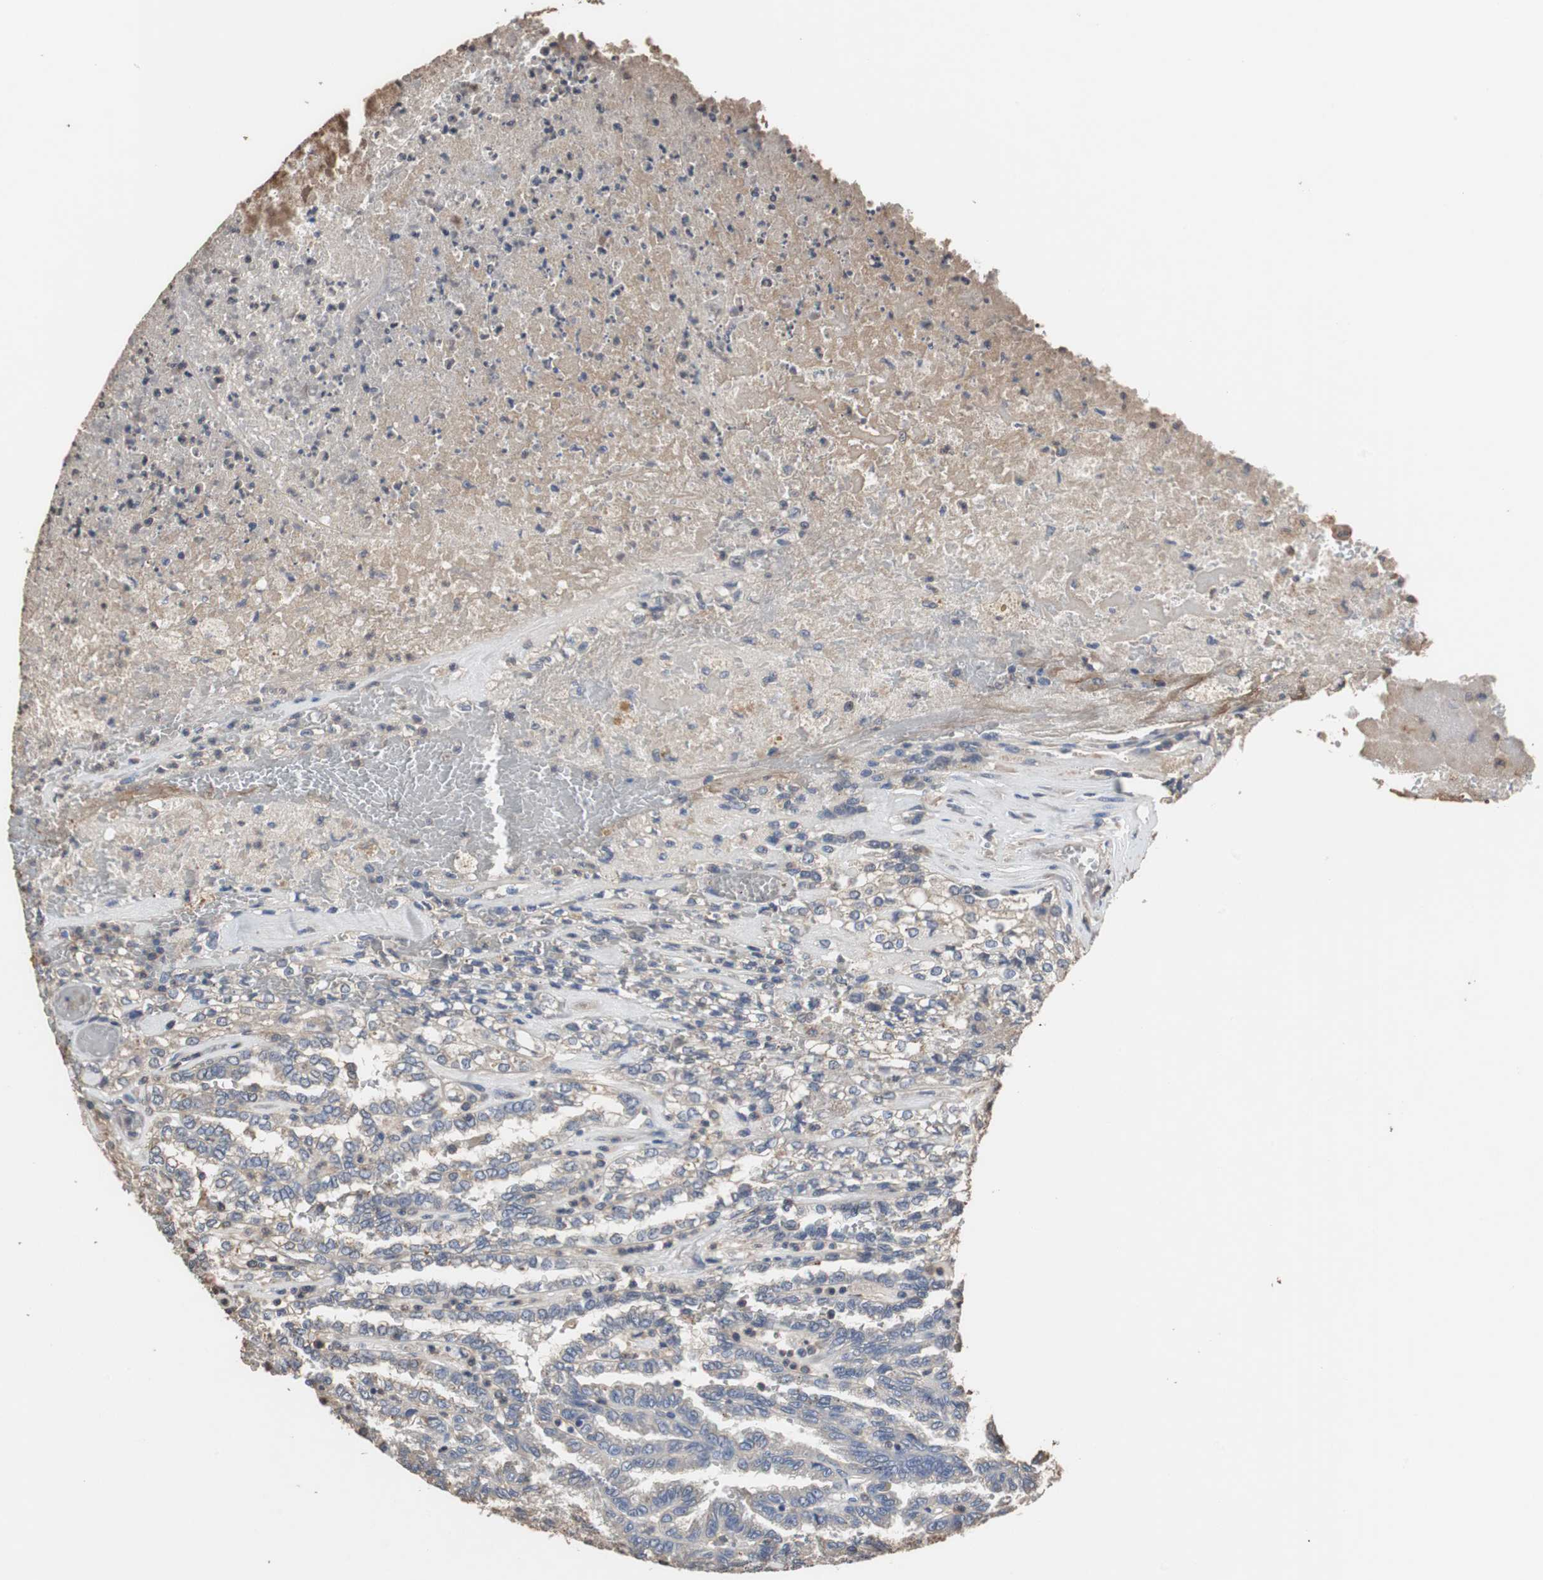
{"staining": {"intensity": "weak", "quantity": "<25%", "location": "cytoplasmic/membranous"}, "tissue": "renal cancer", "cell_type": "Tumor cells", "image_type": "cancer", "snomed": [{"axis": "morphology", "description": "Inflammation, NOS"}, {"axis": "morphology", "description": "Adenocarcinoma, NOS"}, {"axis": "topography", "description": "Kidney"}], "caption": "Tumor cells show no significant protein positivity in renal adenocarcinoma.", "gene": "SCIMP", "patient": {"sex": "male", "age": 68}}